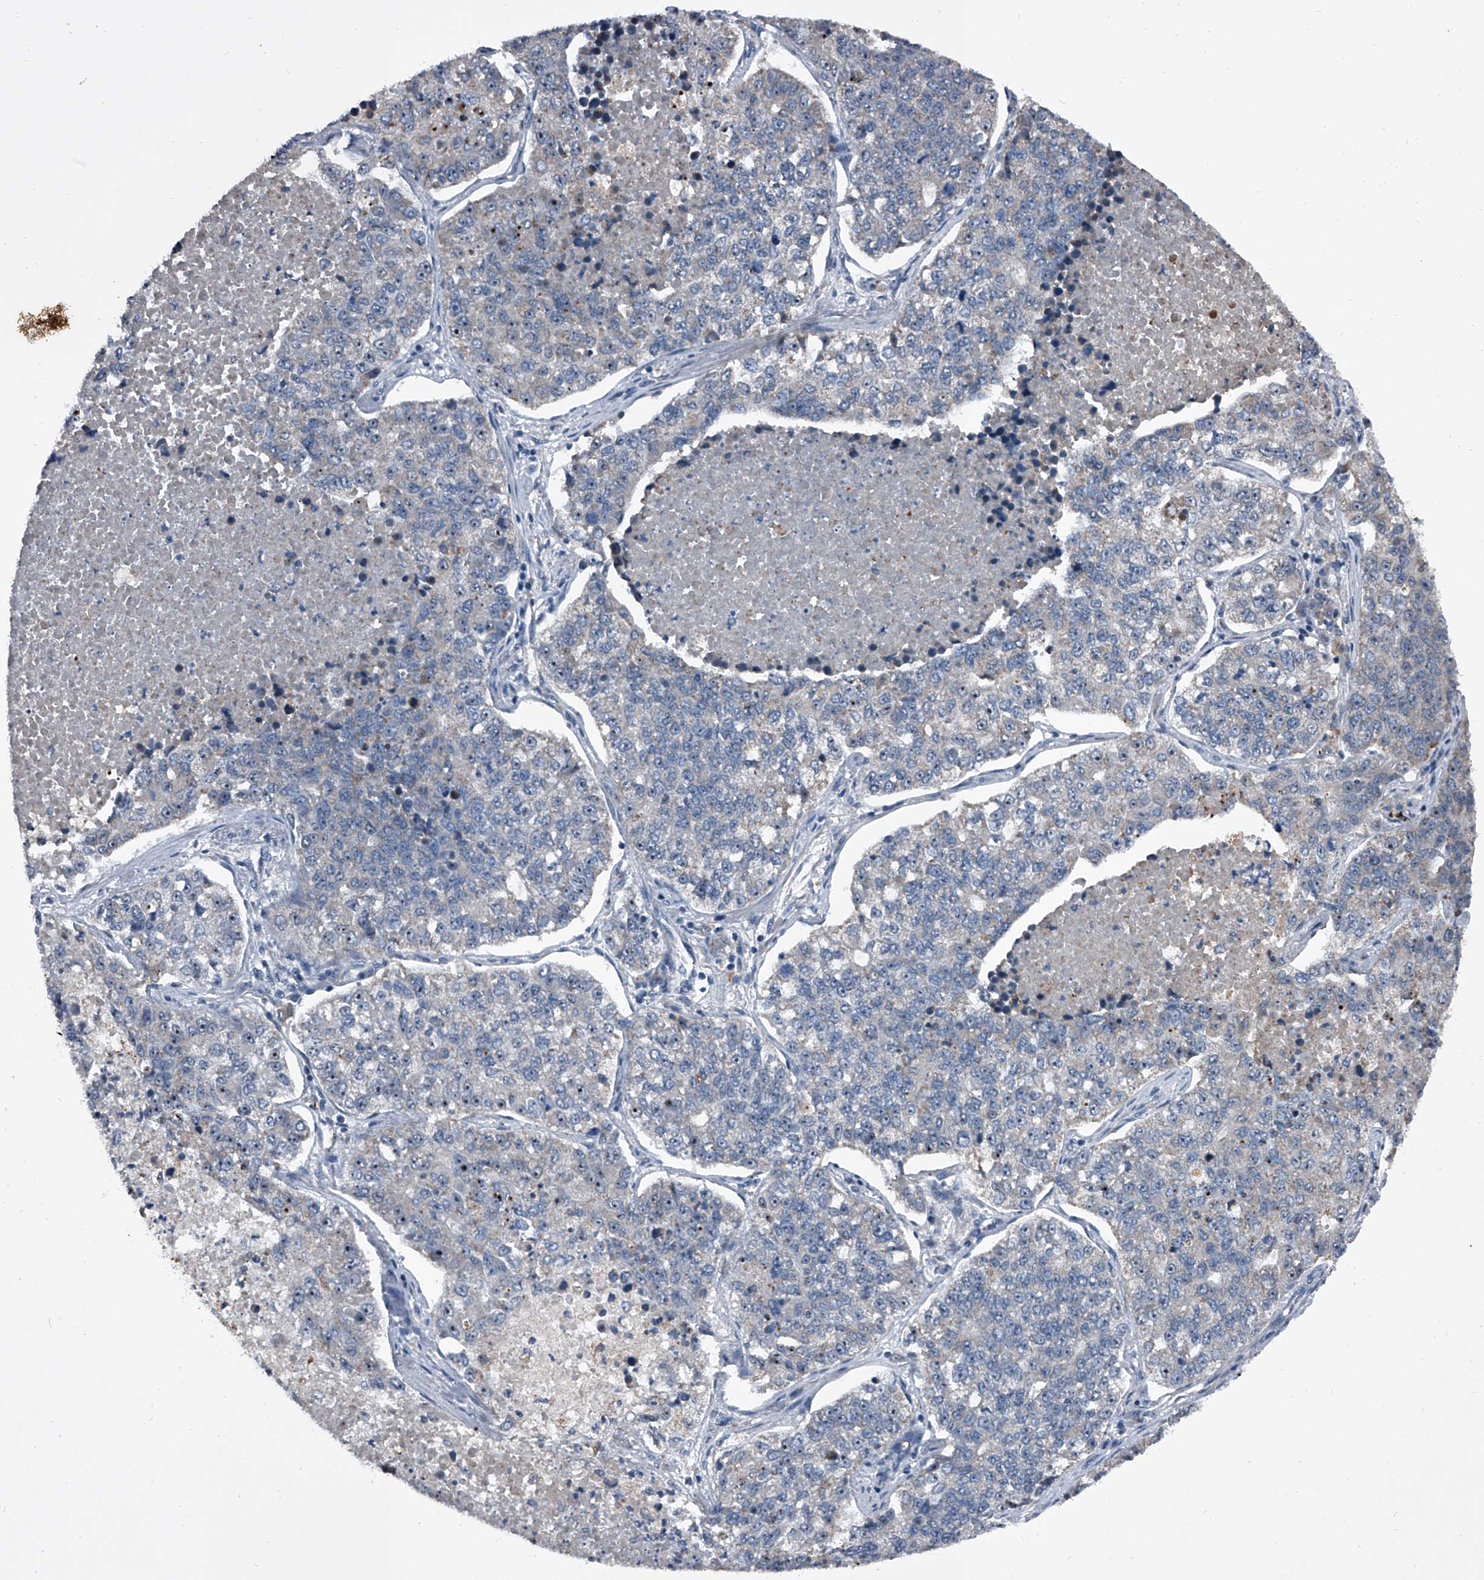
{"staining": {"intensity": "weak", "quantity": "<25%", "location": "nuclear"}, "tissue": "lung cancer", "cell_type": "Tumor cells", "image_type": "cancer", "snomed": [{"axis": "morphology", "description": "Adenocarcinoma, NOS"}, {"axis": "topography", "description": "Lung"}], "caption": "The immunohistochemistry (IHC) photomicrograph has no significant positivity in tumor cells of lung adenocarcinoma tissue.", "gene": "CEP85L", "patient": {"sex": "male", "age": 49}}